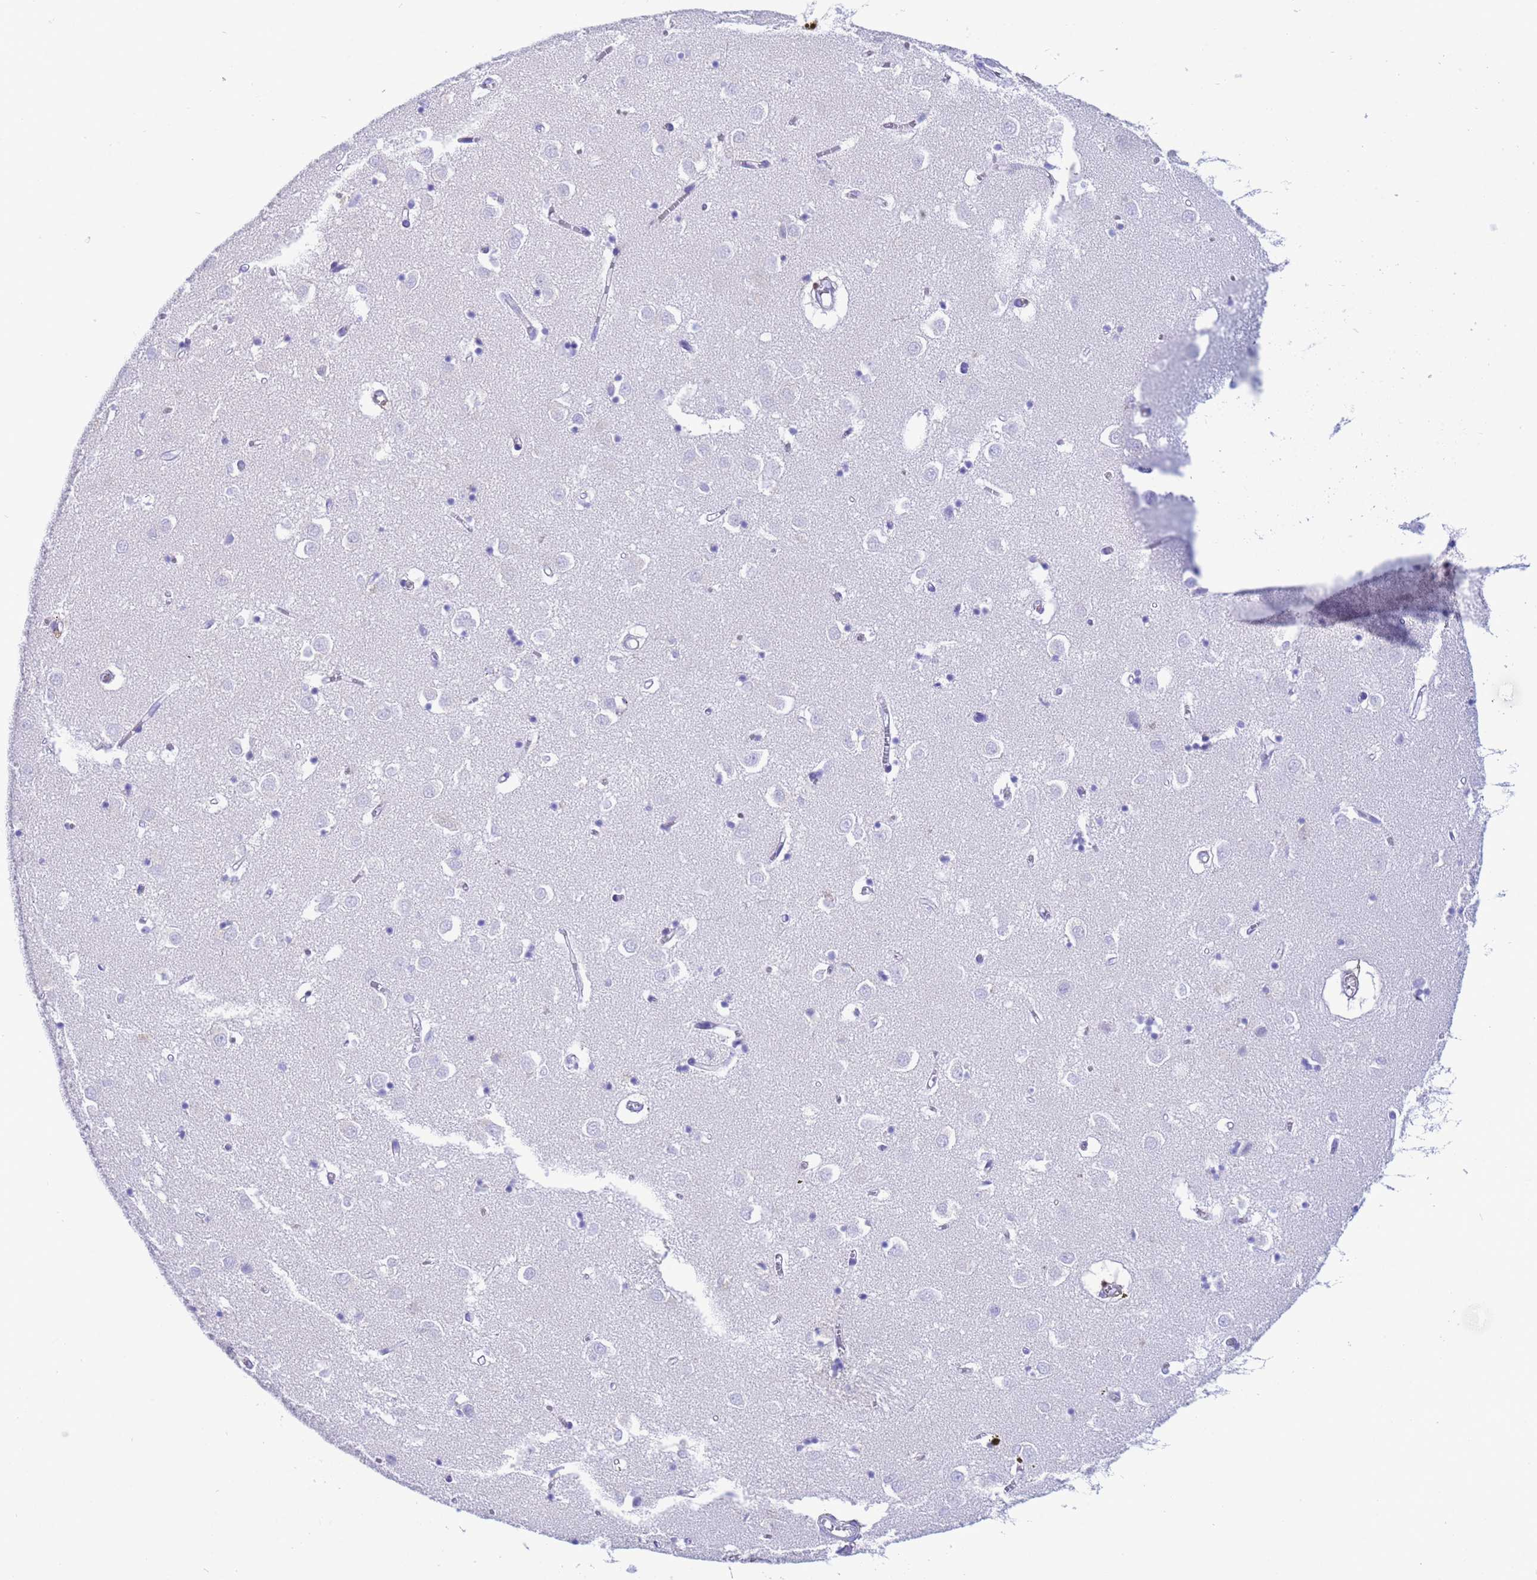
{"staining": {"intensity": "negative", "quantity": "none", "location": "none"}, "tissue": "caudate", "cell_type": "Glial cells", "image_type": "normal", "snomed": [{"axis": "morphology", "description": "Normal tissue, NOS"}, {"axis": "topography", "description": "Lateral ventricle wall"}], "caption": "Protein analysis of normal caudate demonstrates no significant expression in glial cells. Brightfield microscopy of immunohistochemistry (IHC) stained with DAB (brown) and hematoxylin (blue), captured at high magnification.", "gene": "AKR1C2", "patient": {"sex": "male", "age": 70}}